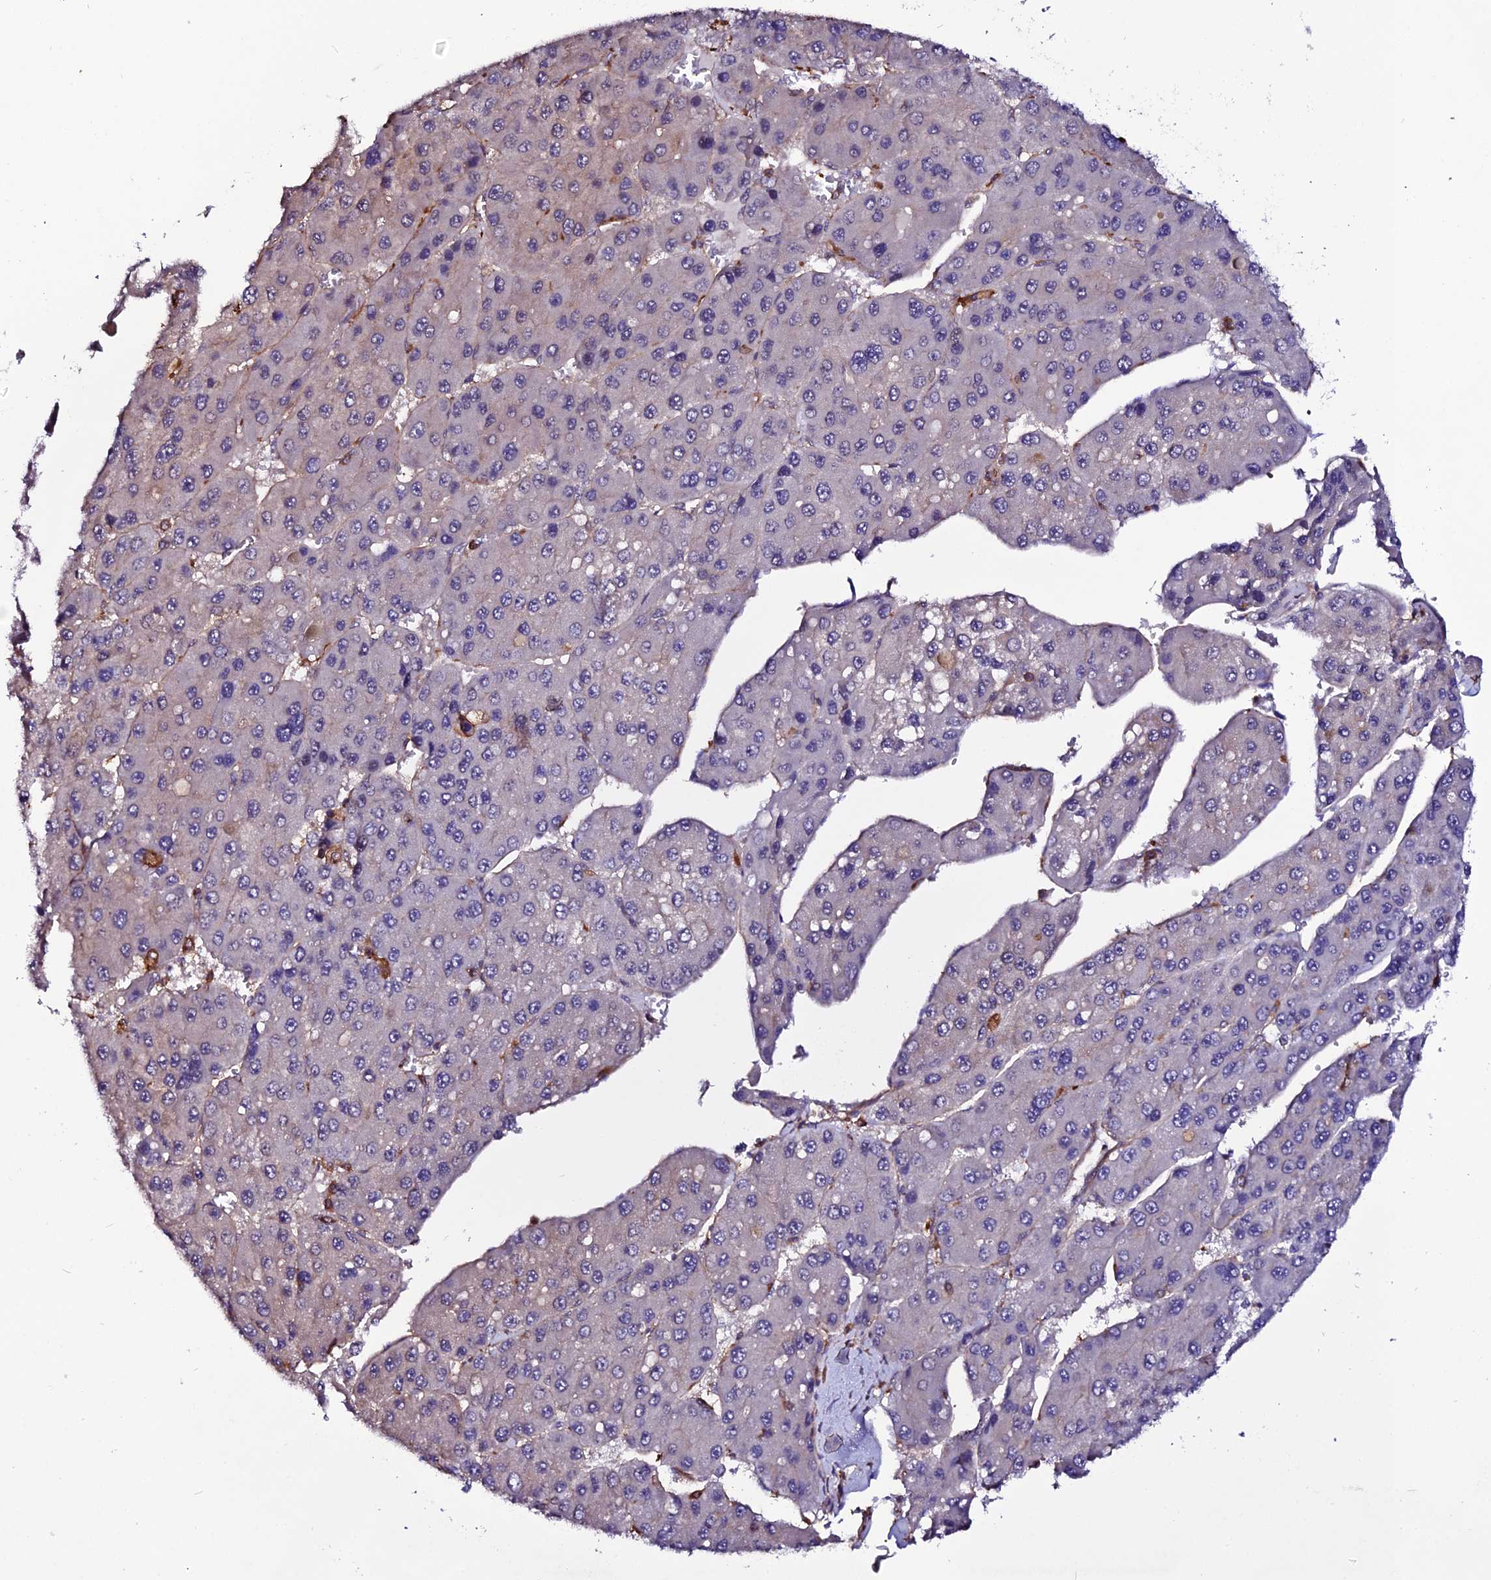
{"staining": {"intensity": "negative", "quantity": "none", "location": "none"}, "tissue": "liver cancer", "cell_type": "Tumor cells", "image_type": "cancer", "snomed": [{"axis": "morphology", "description": "Carcinoma, Hepatocellular, NOS"}, {"axis": "topography", "description": "Liver"}], "caption": "Liver cancer was stained to show a protein in brown. There is no significant expression in tumor cells. (Stains: DAB (3,3'-diaminobenzidine) immunohistochemistry with hematoxylin counter stain, Microscopy: brightfield microscopy at high magnification).", "gene": "USP17L15", "patient": {"sex": "female", "age": 73}}